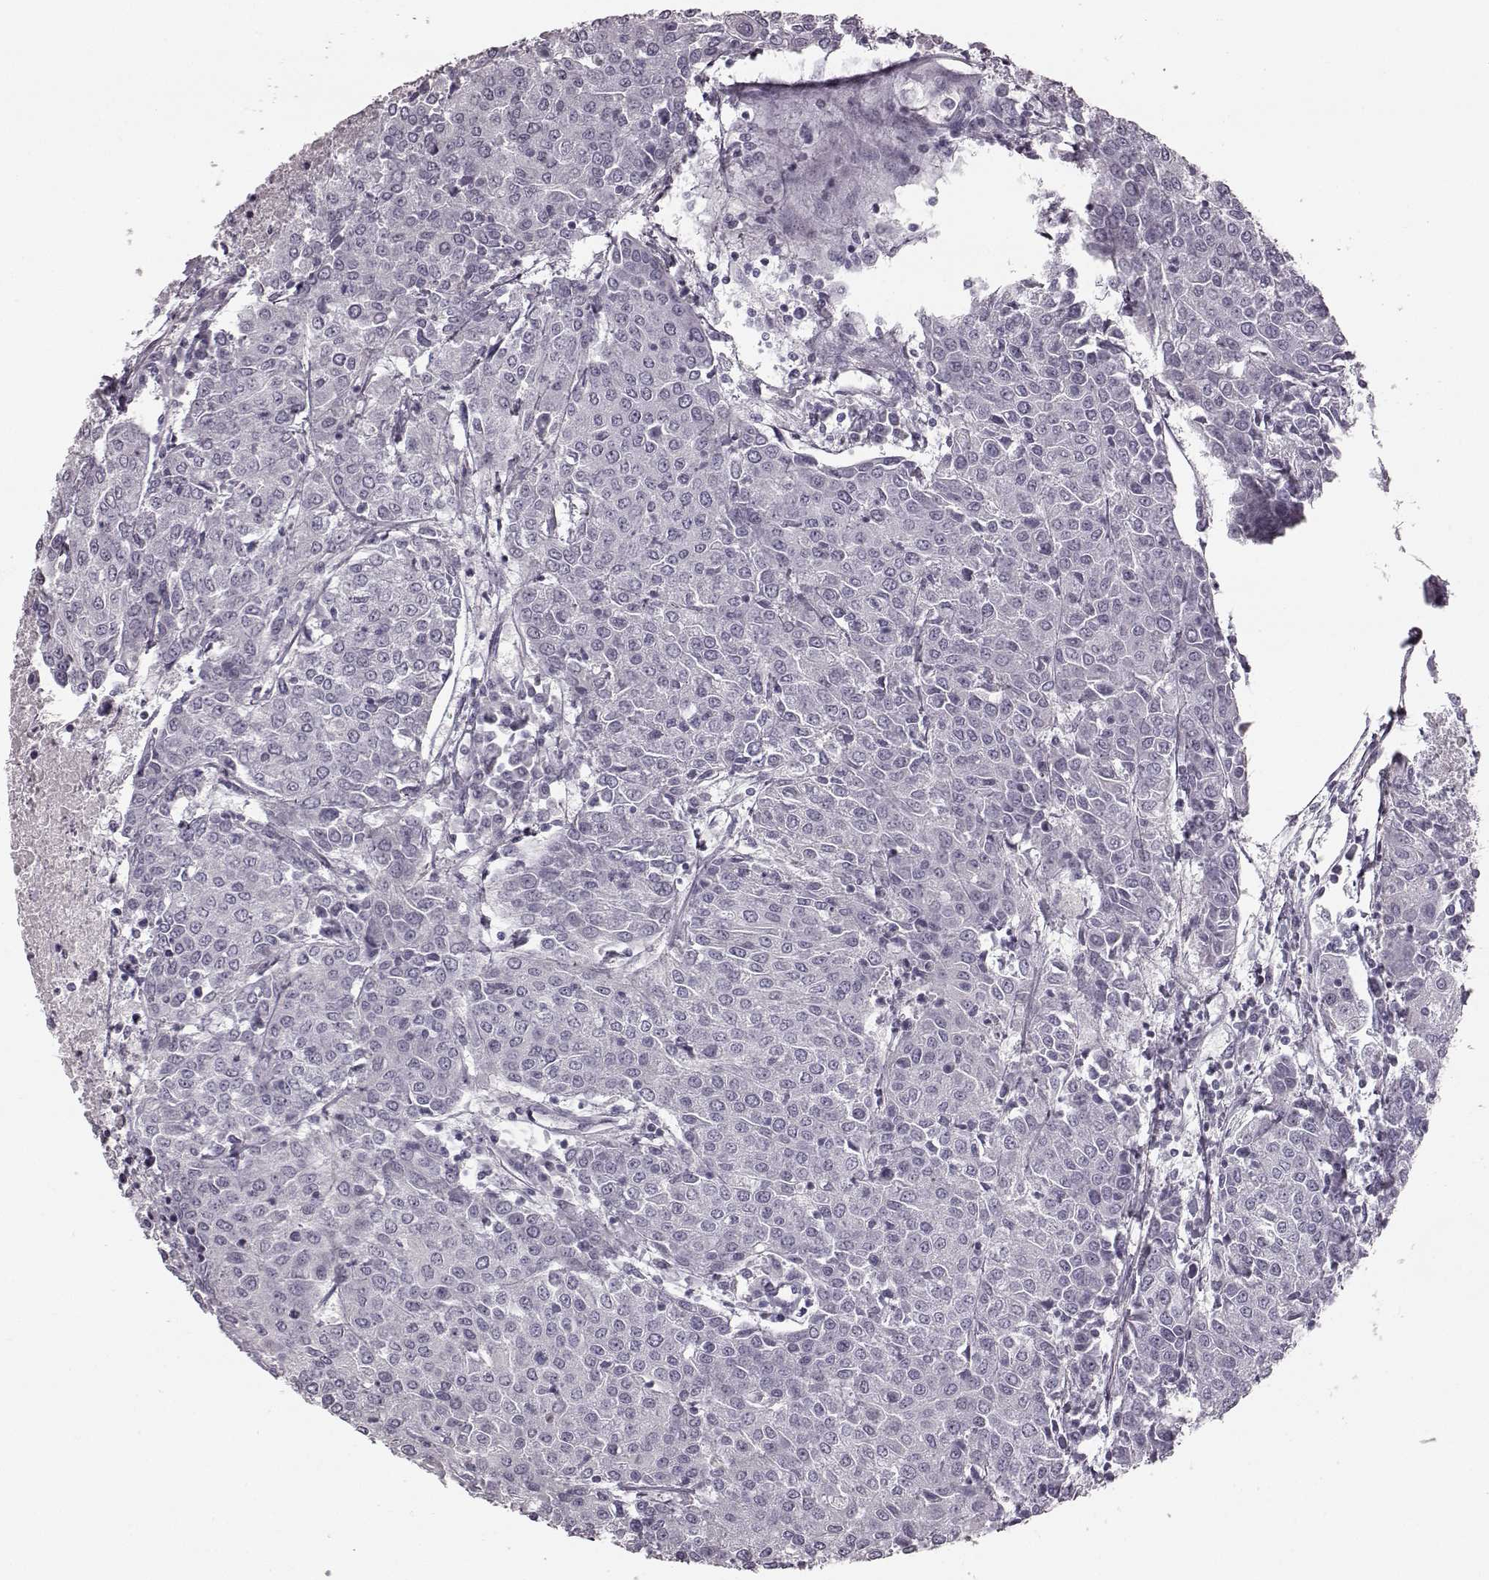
{"staining": {"intensity": "negative", "quantity": "none", "location": "none"}, "tissue": "urothelial cancer", "cell_type": "Tumor cells", "image_type": "cancer", "snomed": [{"axis": "morphology", "description": "Urothelial carcinoma, High grade"}, {"axis": "topography", "description": "Urinary bladder"}], "caption": "The immunohistochemistry image has no significant positivity in tumor cells of urothelial cancer tissue.", "gene": "ZNF433", "patient": {"sex": "female", "age": 85}}